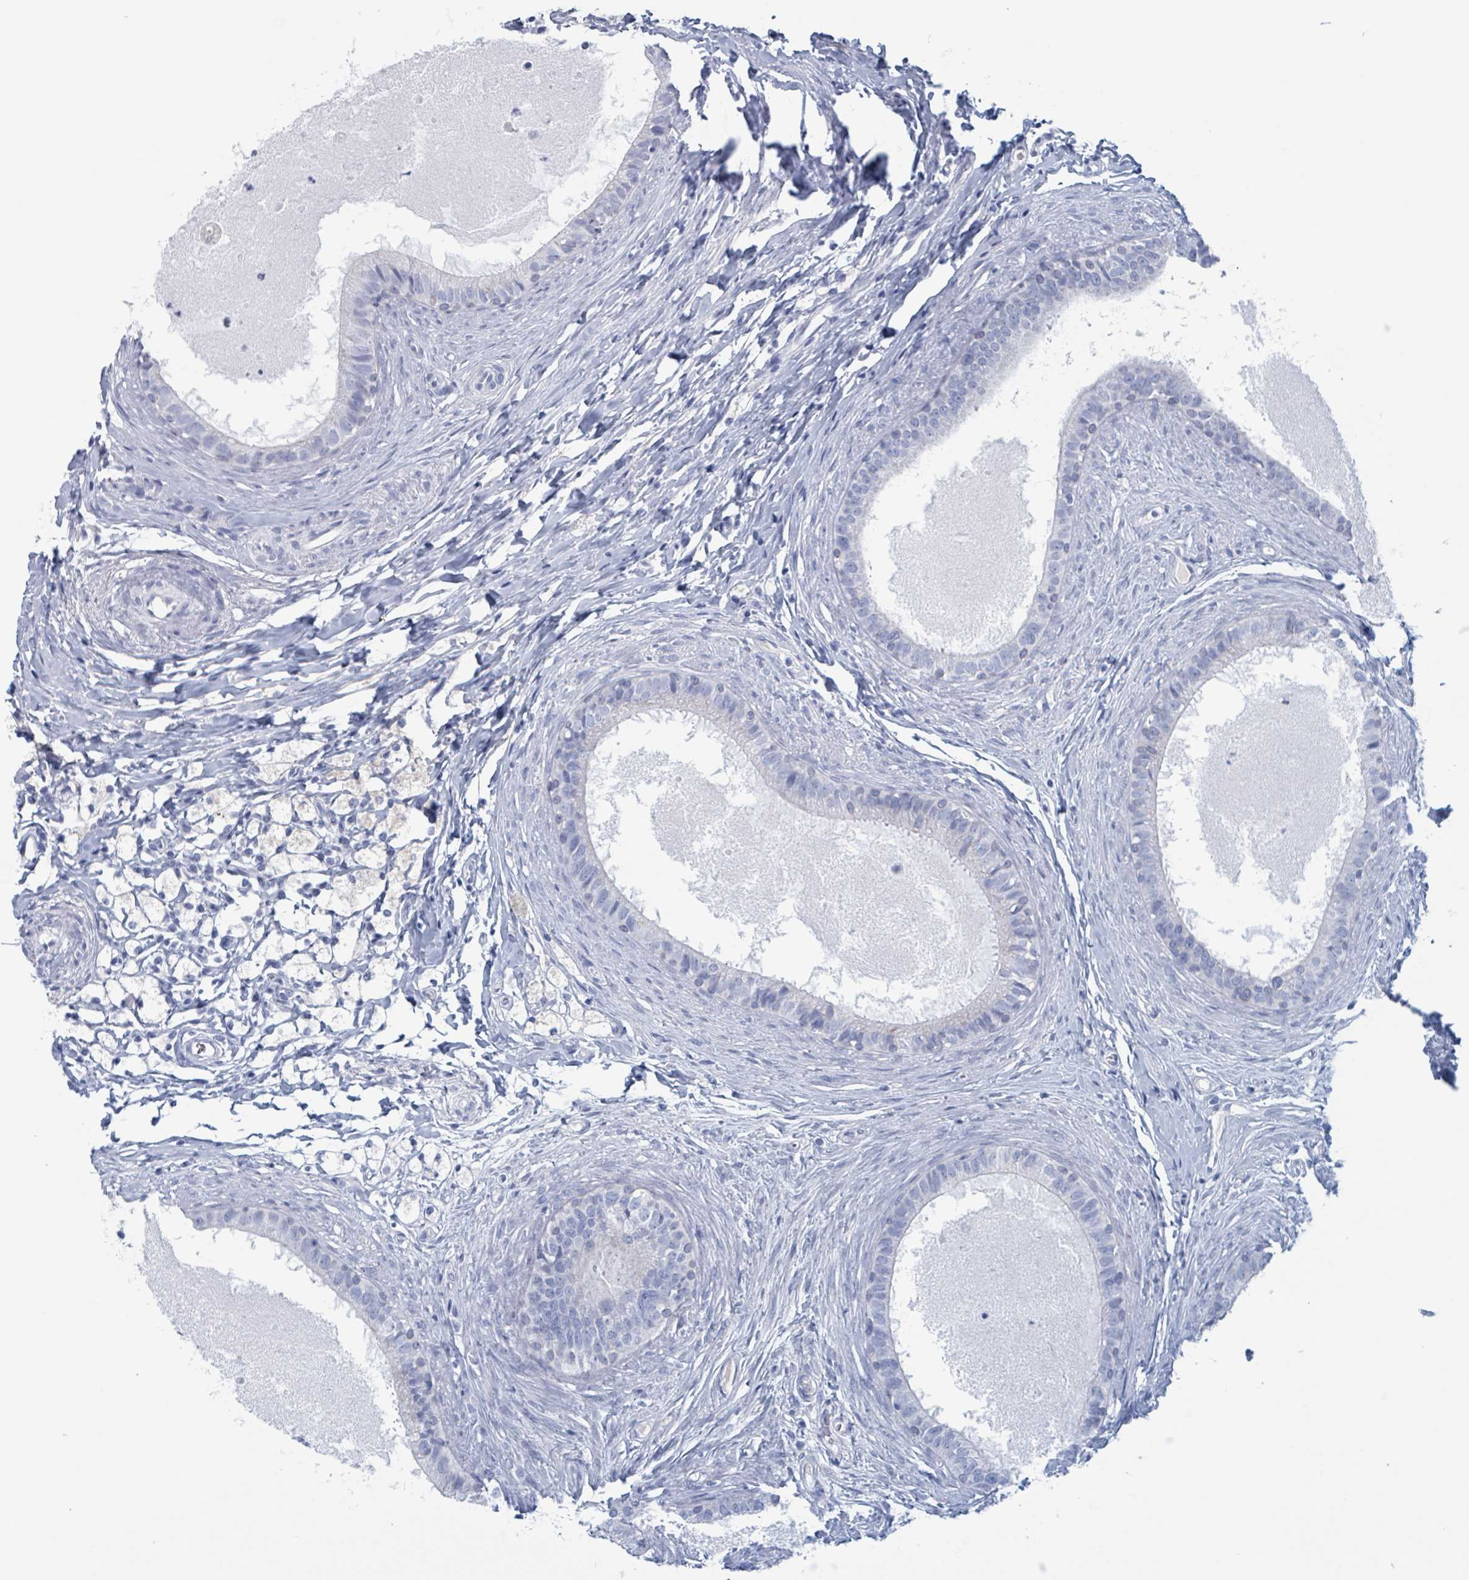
{"staining": {"intensity": "negative", "quantity": "none", "location": "none"}, "tissue": "epididymis", "cell_type": "Glandular cells", "image_type": "normal", "snomed": [{"axis": "morphology", "description": "Normal tissue, NOS"}, {"axis": "topography", "description": "Epididymis"}], "caption": "Immunohistochemical staining of unremarkable epididymis displays no significant positivity in glandular cells. Brightfield microscopy of IHC stained with DAB (brown) and hematoxylin (blue), captured at high magnification.", "gene": "KLK4", "patient": {"sex": "male", "age": 80}}